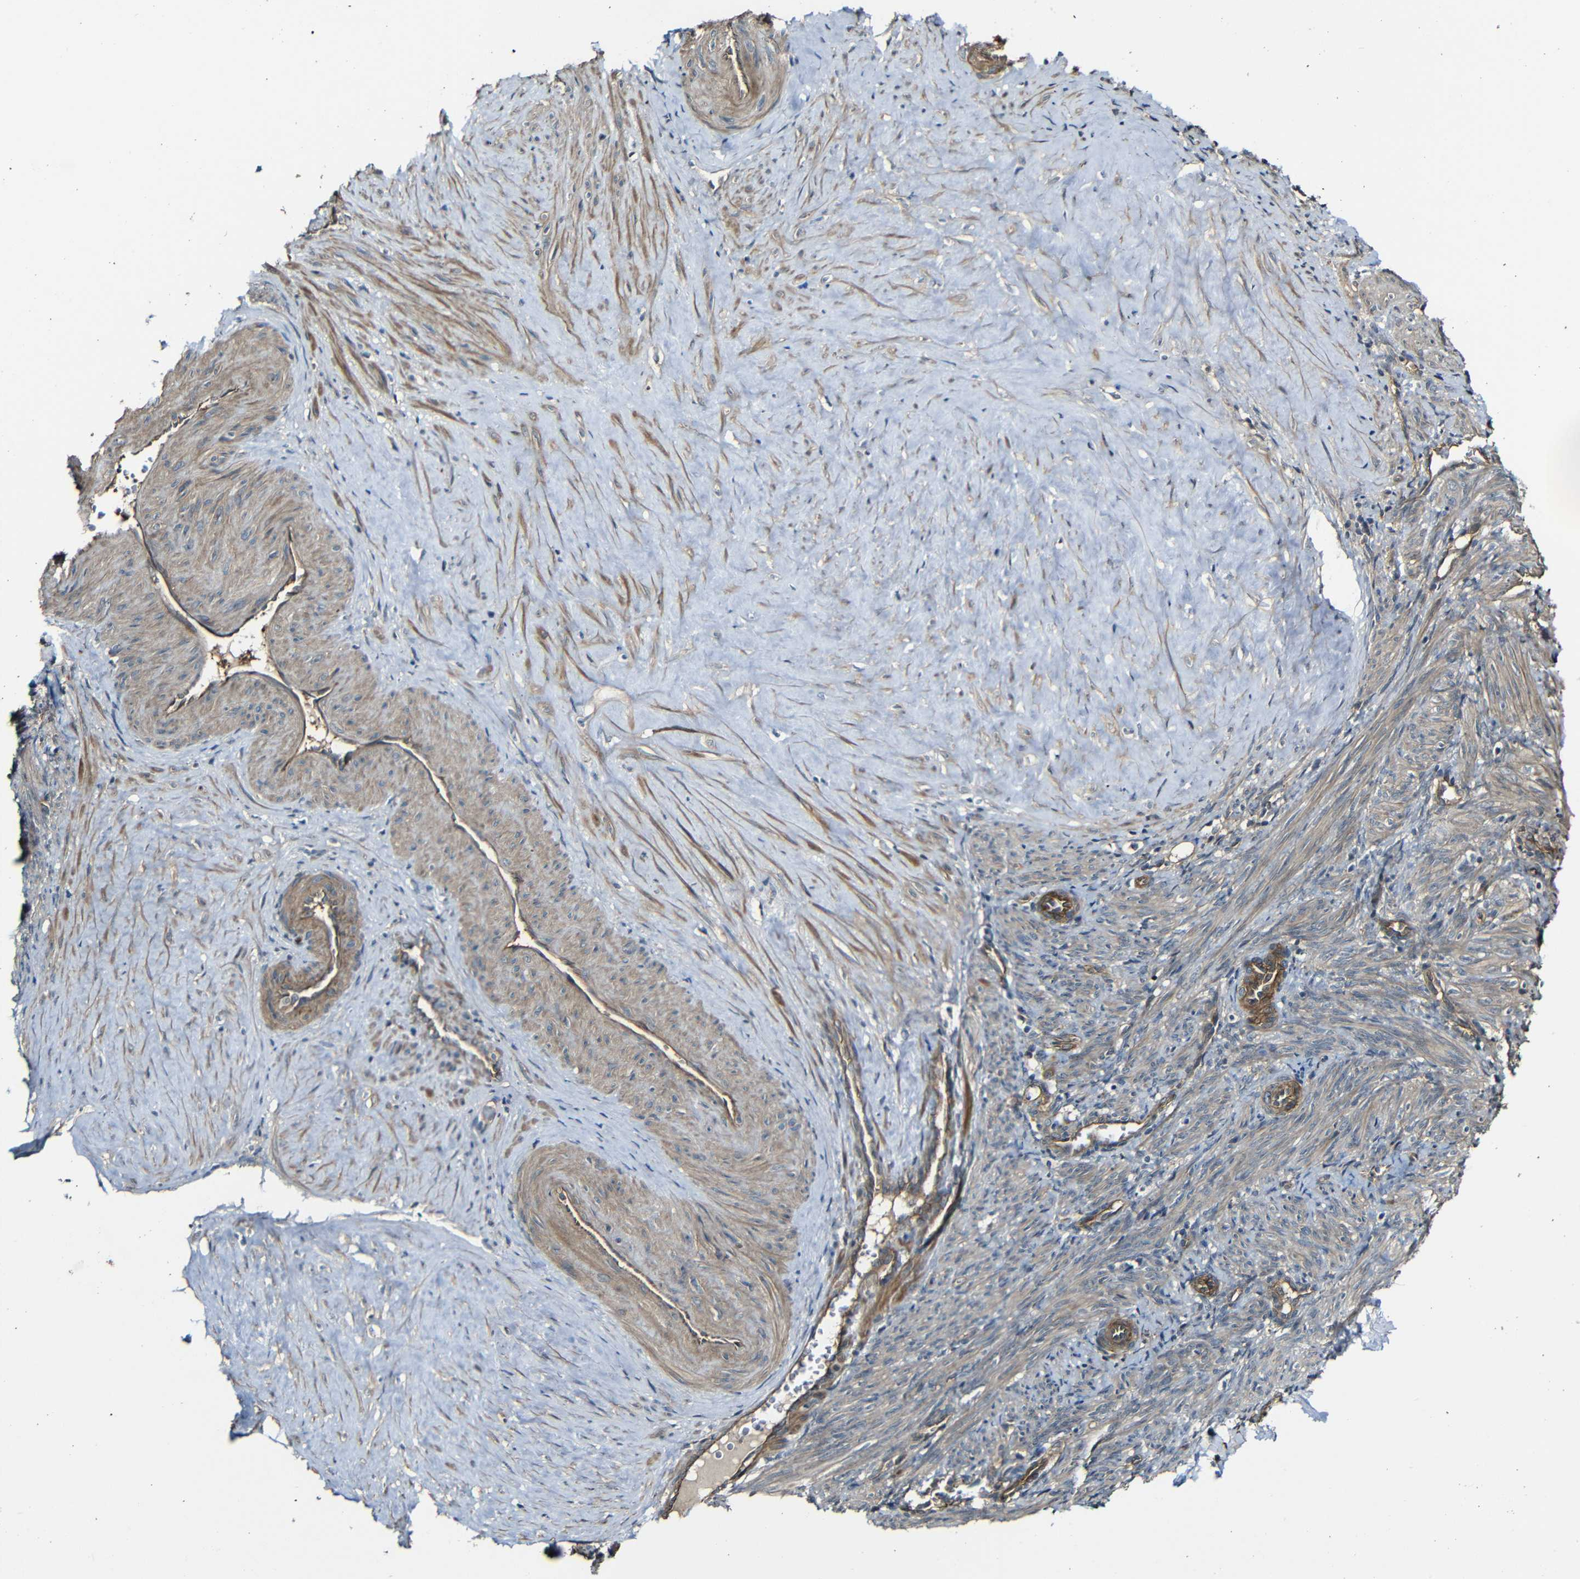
{"staining": {"intensity": "moderate", "quantity": ">75%", "location": "cytoplasmic/membranous"}, "tissue": "smooth muscle", "cell_type": "Smooth muscle cells", "image_type": "normal", "snomed": [{"axis": "morphology", "description": "Normal tissue, NOS"}, {"axis": "topography", "description": "Endometrium"}], "caption": "The photomicrograph displays immunohistochemical staining of normal smooth muscle. There is moderate cytoplasmic/membranous positivity is identified in approximately >75% of smooth muscle cells.", "gene": "RELL1", "patient": {"sex": "female", "age": 33}}